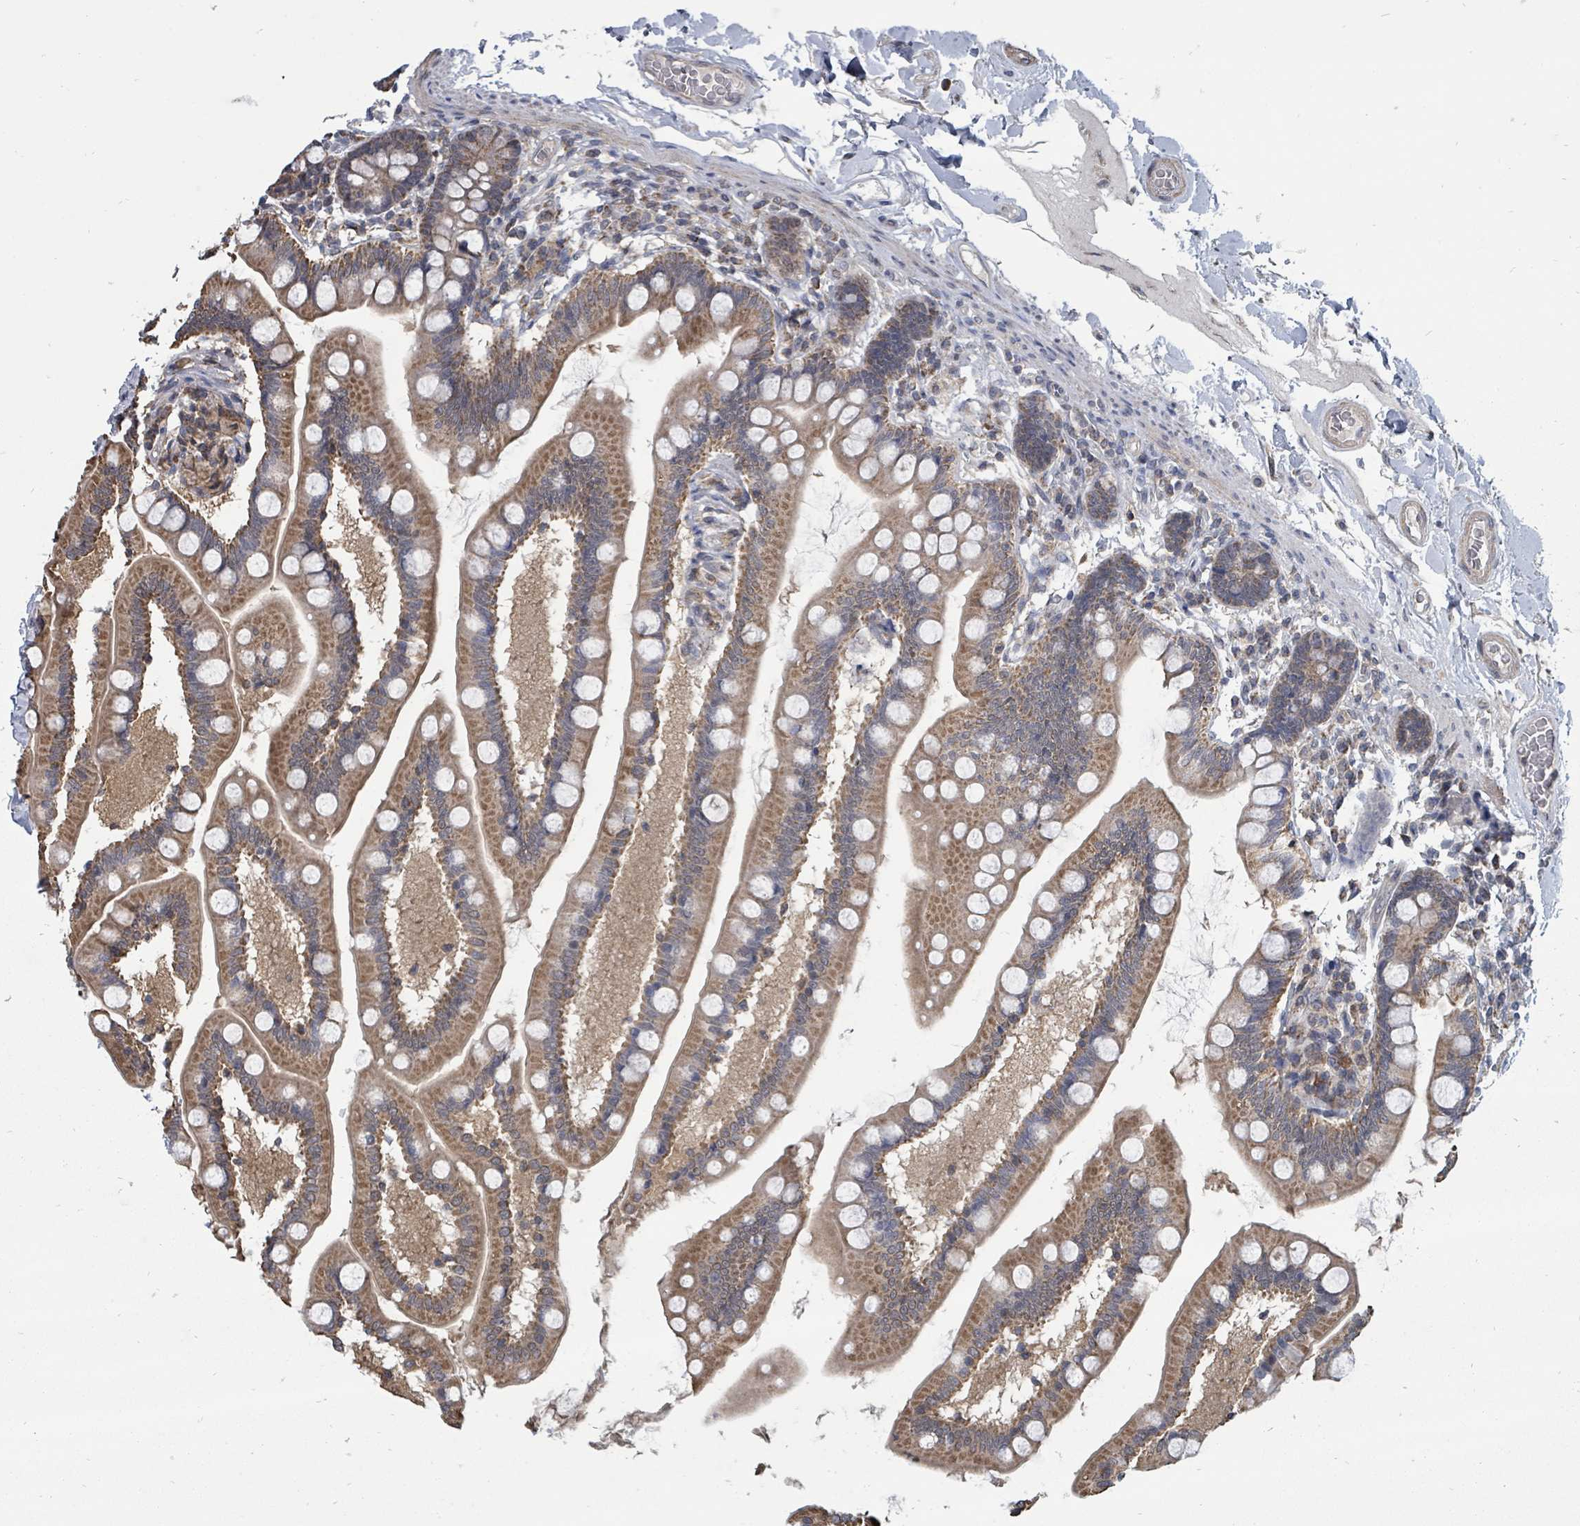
{"staining": {"intensity": "moderate", "quantity": ">75%", "location": "cytoplasmic/membranous"}, "tissue": "small intestine", "cell_type": "Glandular cells", "image_type": "normal", "snomed": [{"axis": "morphology", "description": "Normal tissue, NOS"}, {"axis": "topography", "description": "Small intestine"}], "caption": "This is a histology image of immunohistochemistry (IHC) staining of unremarkable small intestine, which shows moderate expression in the cytoplasmic/membranous of glandular cells.", "gene": "MAGOHB", "patient": {"sex": "female", "age": 64}}